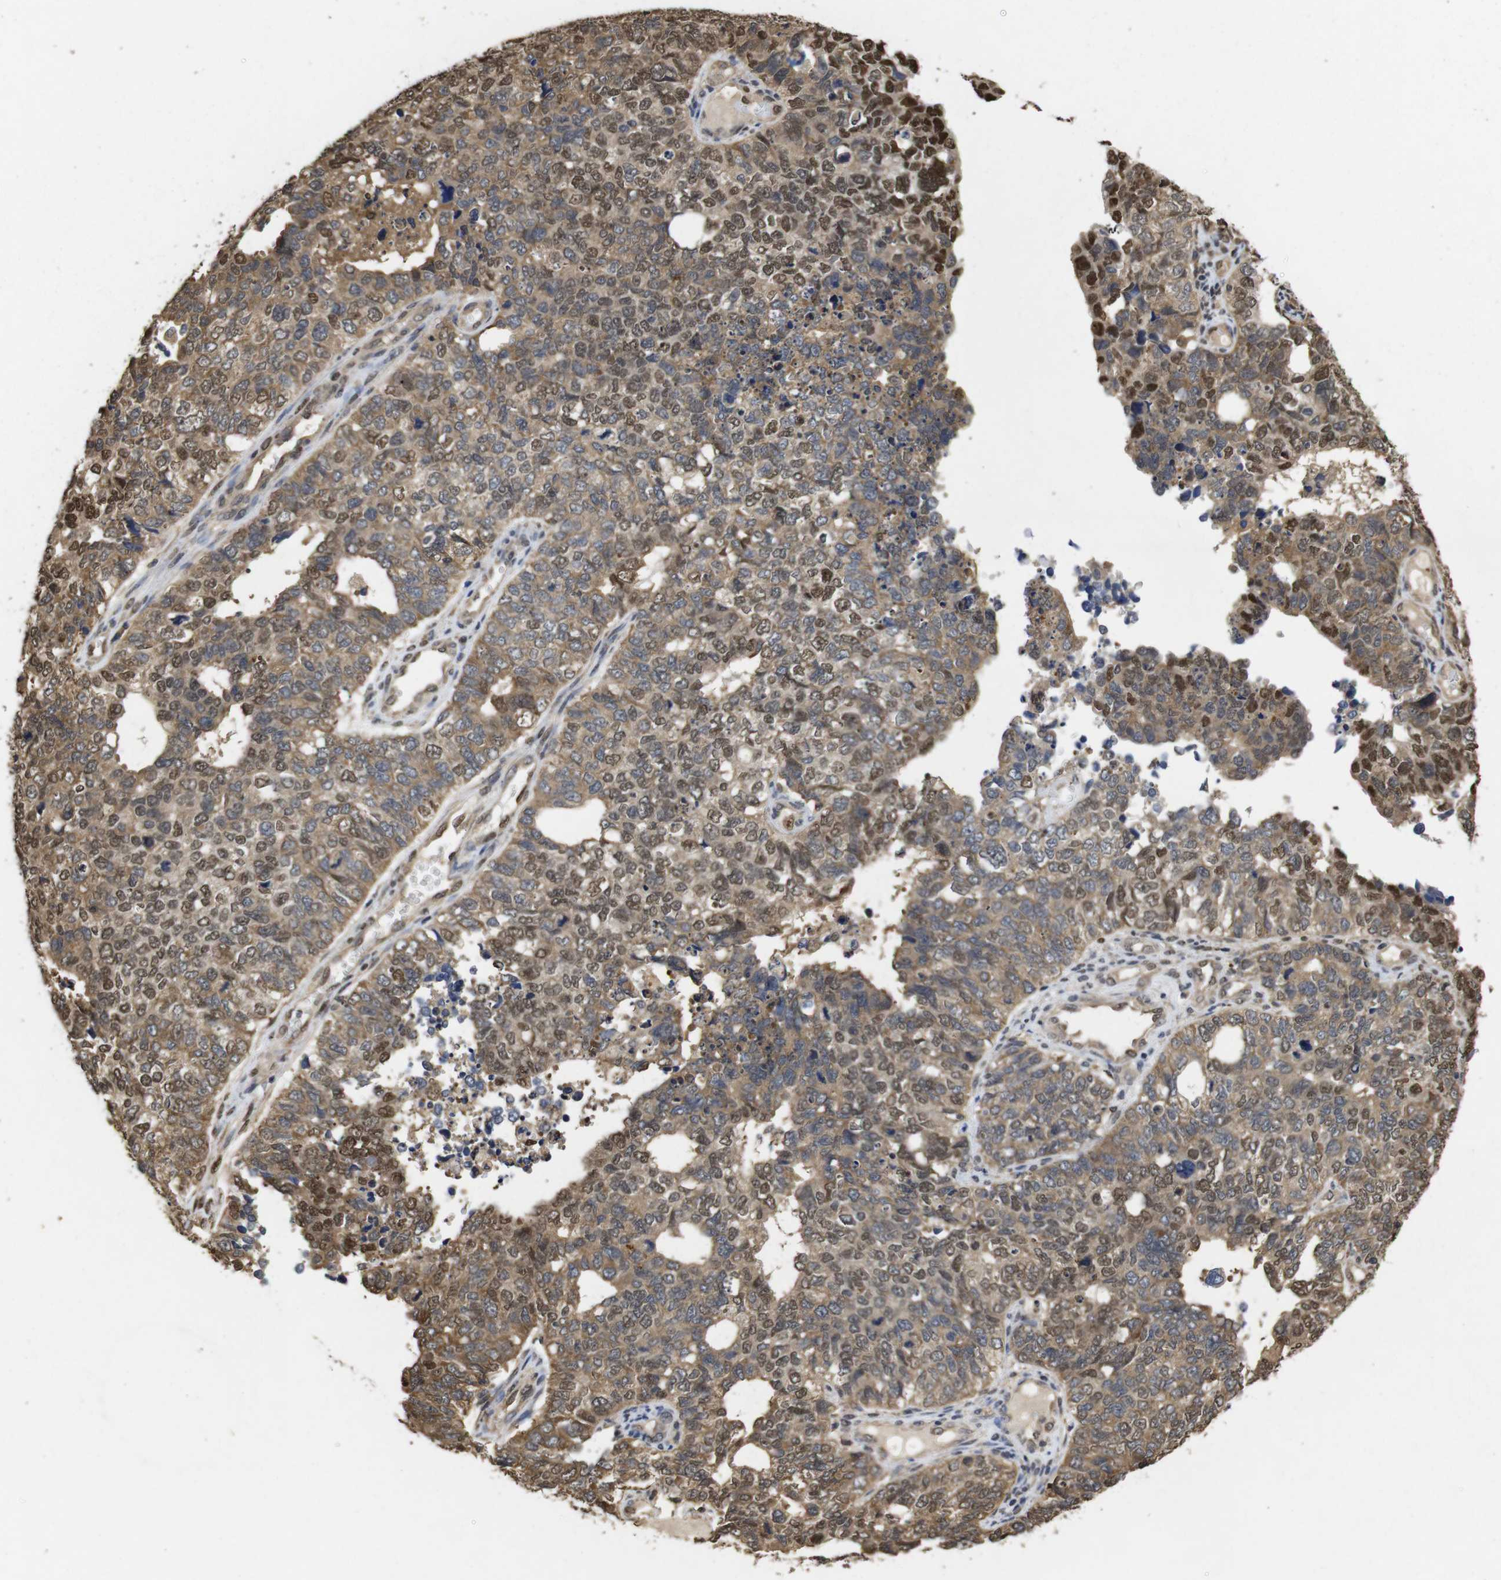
{"staining": {"intensity": "moderate", "quantity": ">75%", "location": "cytoplasmic/membranous,nuclear"}, "tissue": "cervical cancer", "cell_type": "Tumor cells", "image_type": "cancer", "snomed": [{"axis": "morphology", "description": "Squamous cell carcinoma, NOS"}, {"axis": "topography", "description": "Cervix"}], "caption": "Moderate cytoplasmic/membranous and nuclear staining for a protein is appreciated in about >75% of tumor cells of cervical squamous cell carcinoma using immunohistochemistry.", "gene": "SUMO3", "patient": {"sex": "female", "age": 63}}